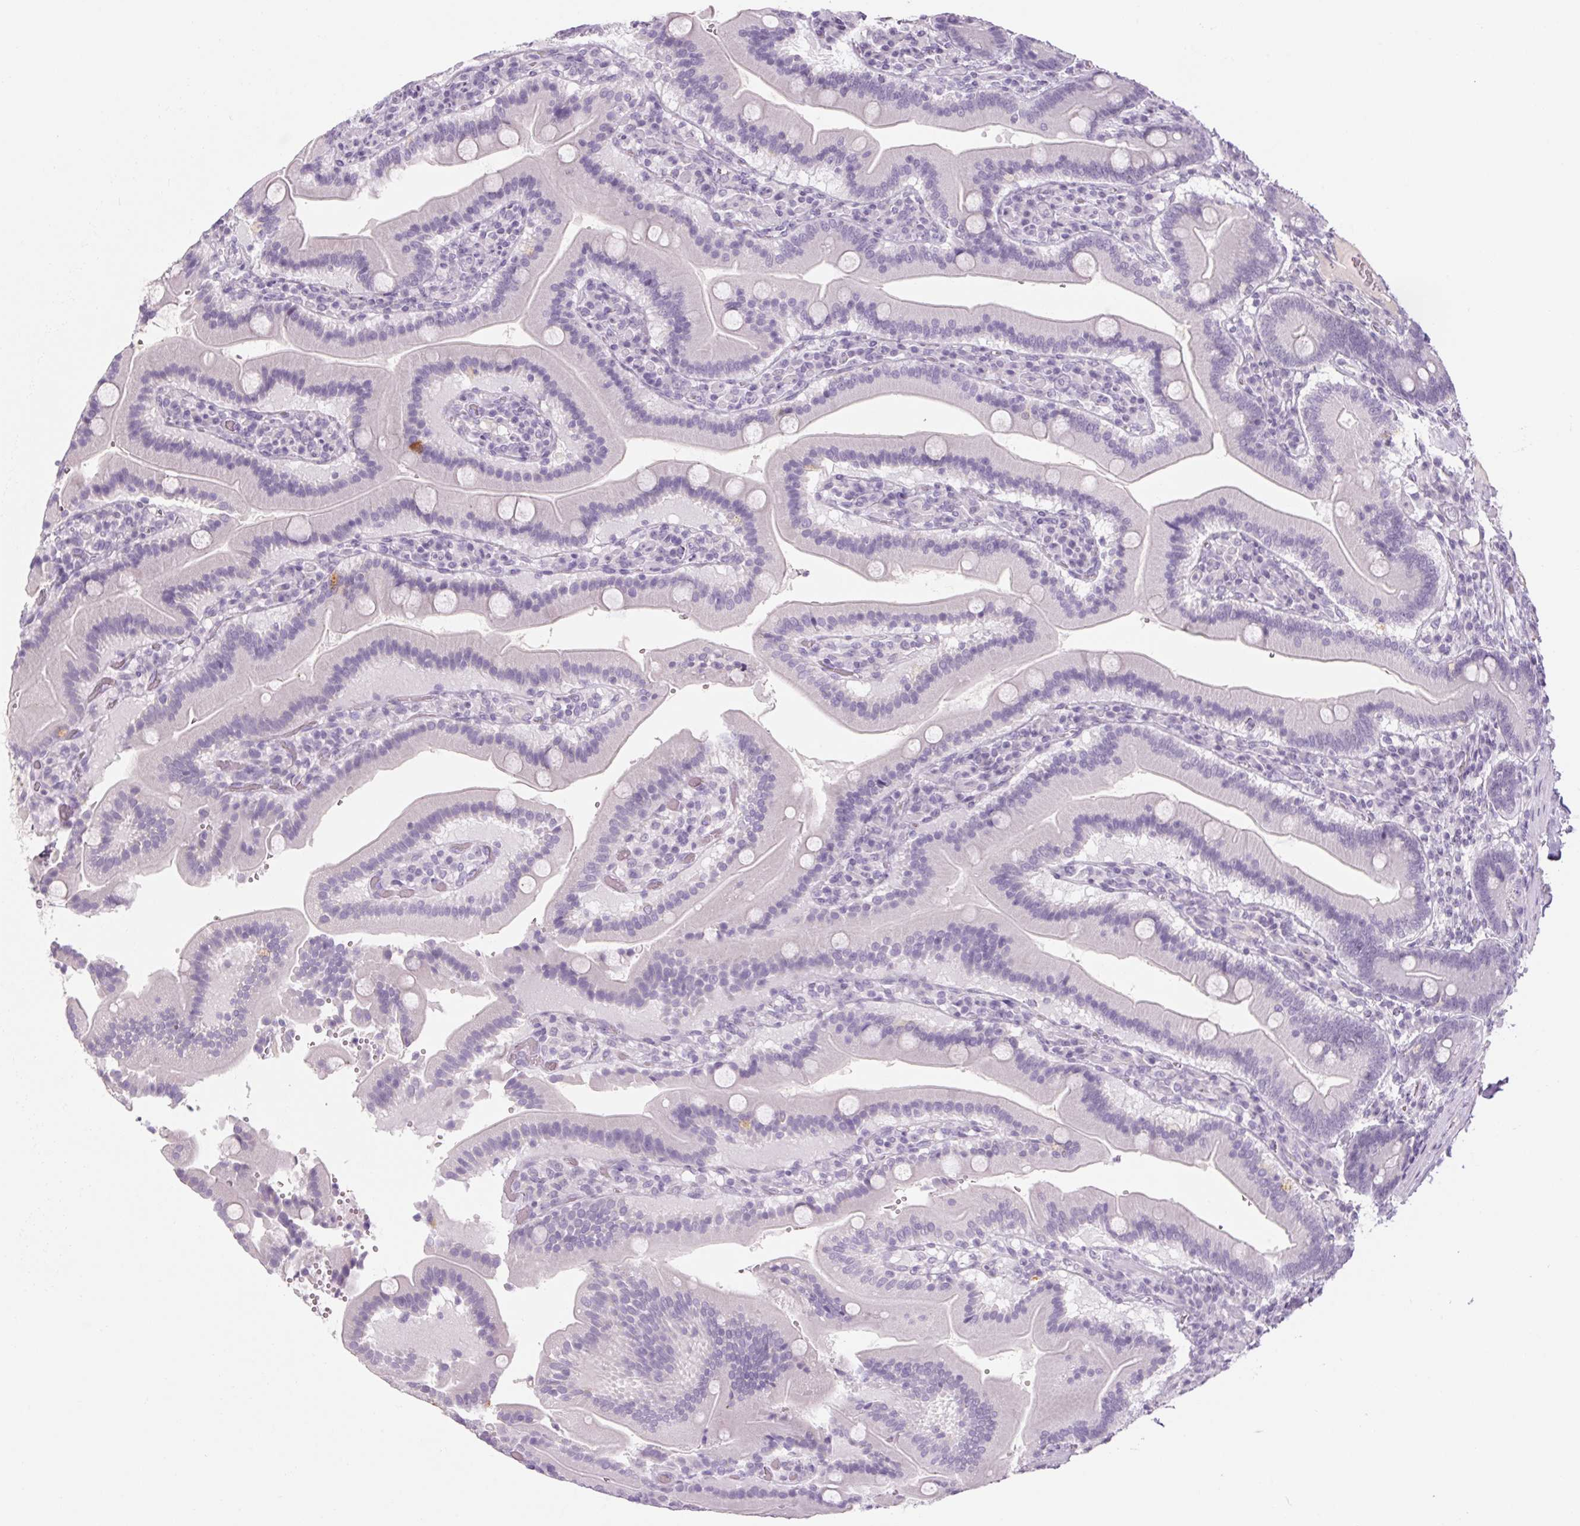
{"staining": {"intensity": "weak", "quantity": "<25%", "location": "cytoplasmic/membranous"}, "tissue": "duodenum", "cell_type": "Glandular cells", "image_type": "normal", "snomed": [{"axis": "morphology", "description": "Normal tissue, NOS"}, {"axis": "topography", "description": "Duodenum"}], "caption": "DAB (3,3'-diaminobenzidine) immunohistochemical staining of unremarkable human duodenum shows no significant expression in glandular cells.", "gene": "RPTN", "patient": {"sex": "female", "age": 62}}